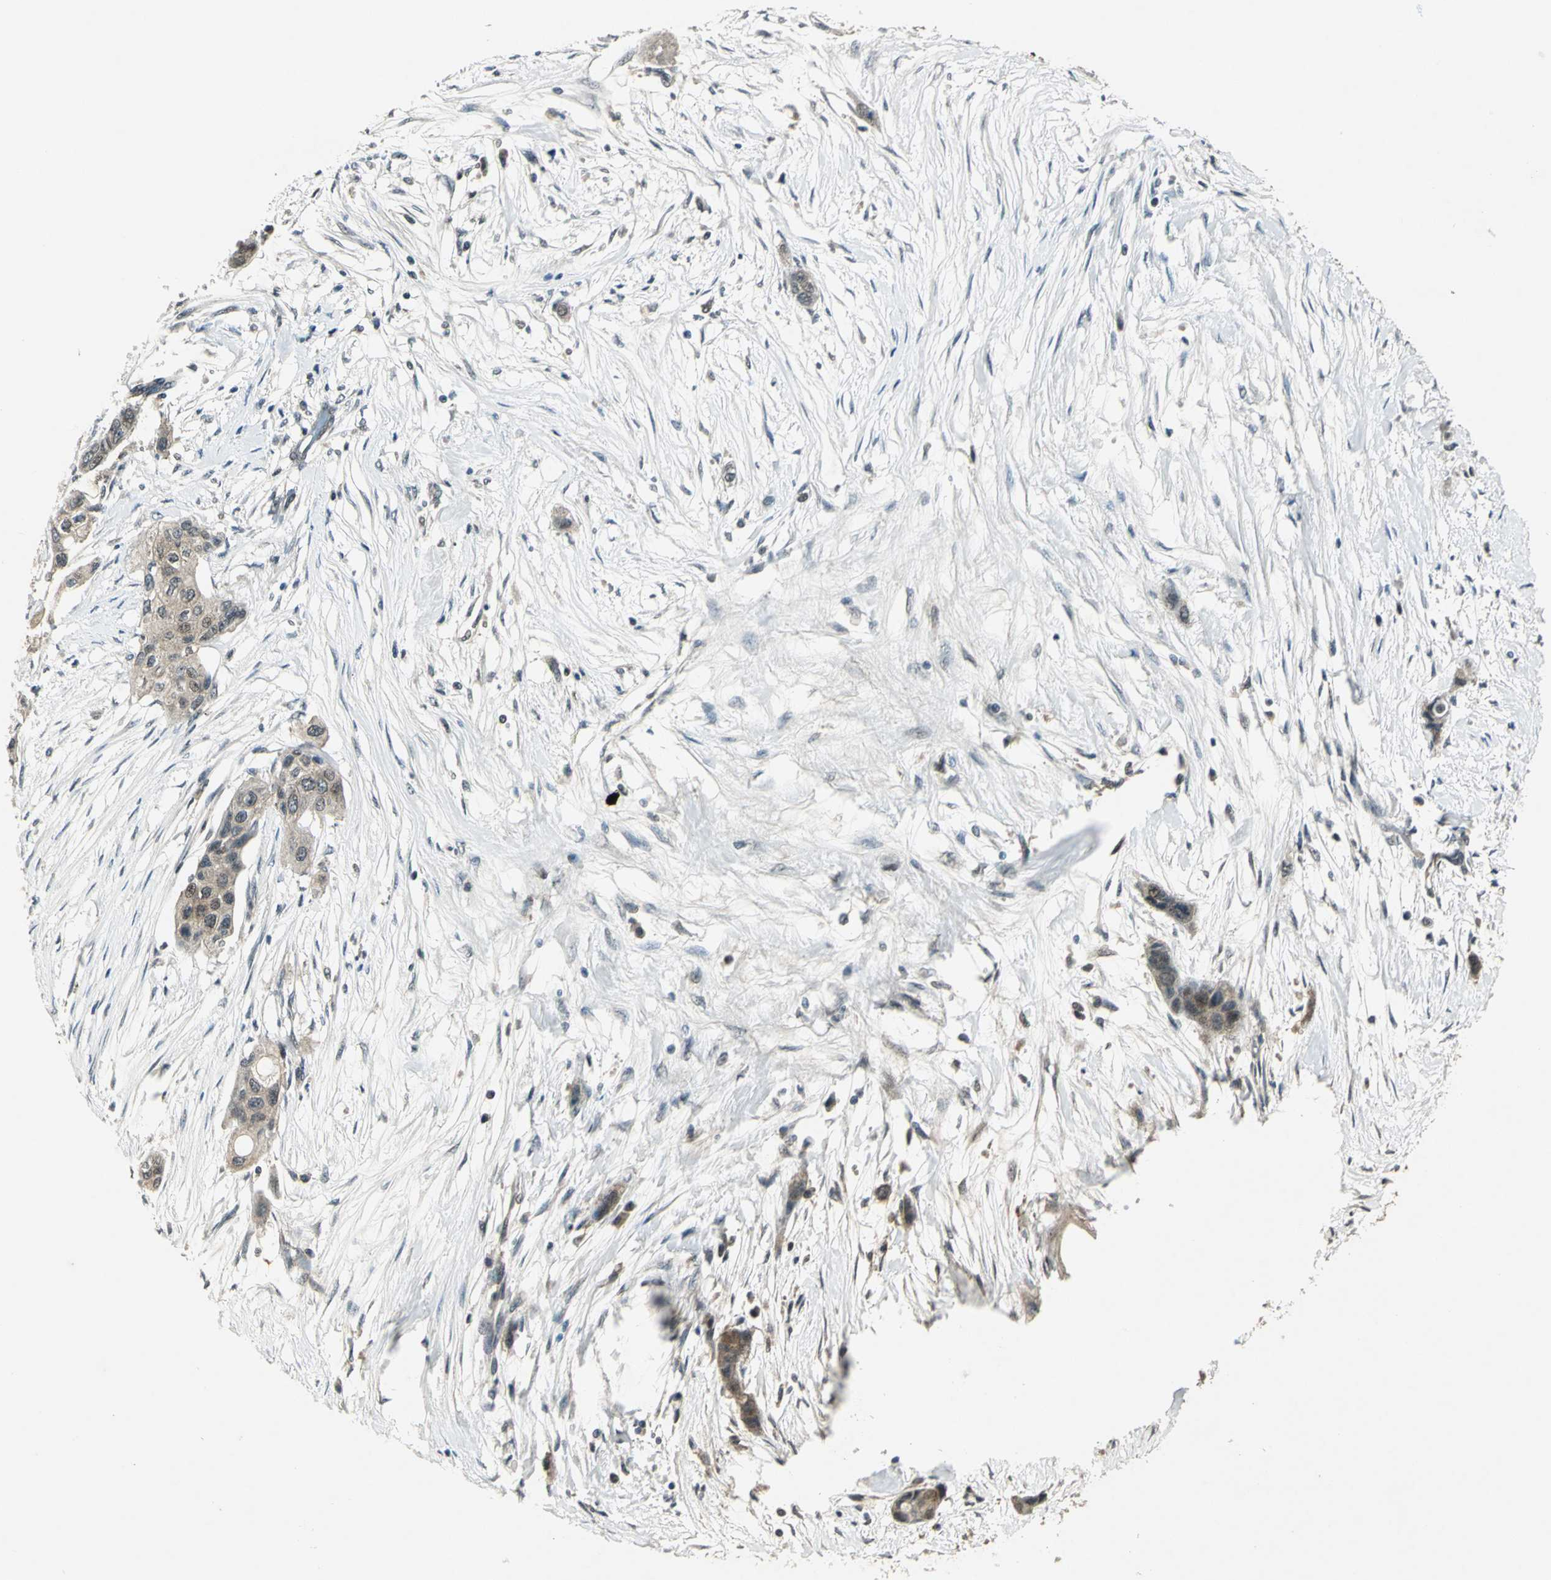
{"staining": {"intensity": "weak", "quantity": ">75%", "location": "cytoplasmic/membranous"}, "tissue": "pancreatic cancer", "cell_type": "Tumor cells", "image_type": "cancer", "snomed": [{"axis": "morphology", "description": "Adenocarcinoma, NOS"}, {"axis": "topography", "description": "Pancreas"}], "caption": "There is low levels of weak cytoplasmic/membranous positivity in tumor cells of adenocarcinoma (pancreatic), as demonstrated by immunohistochemical staining (brown color).", "gene": "AHSA1", "patient": {"sex": "female", "age": 60}}